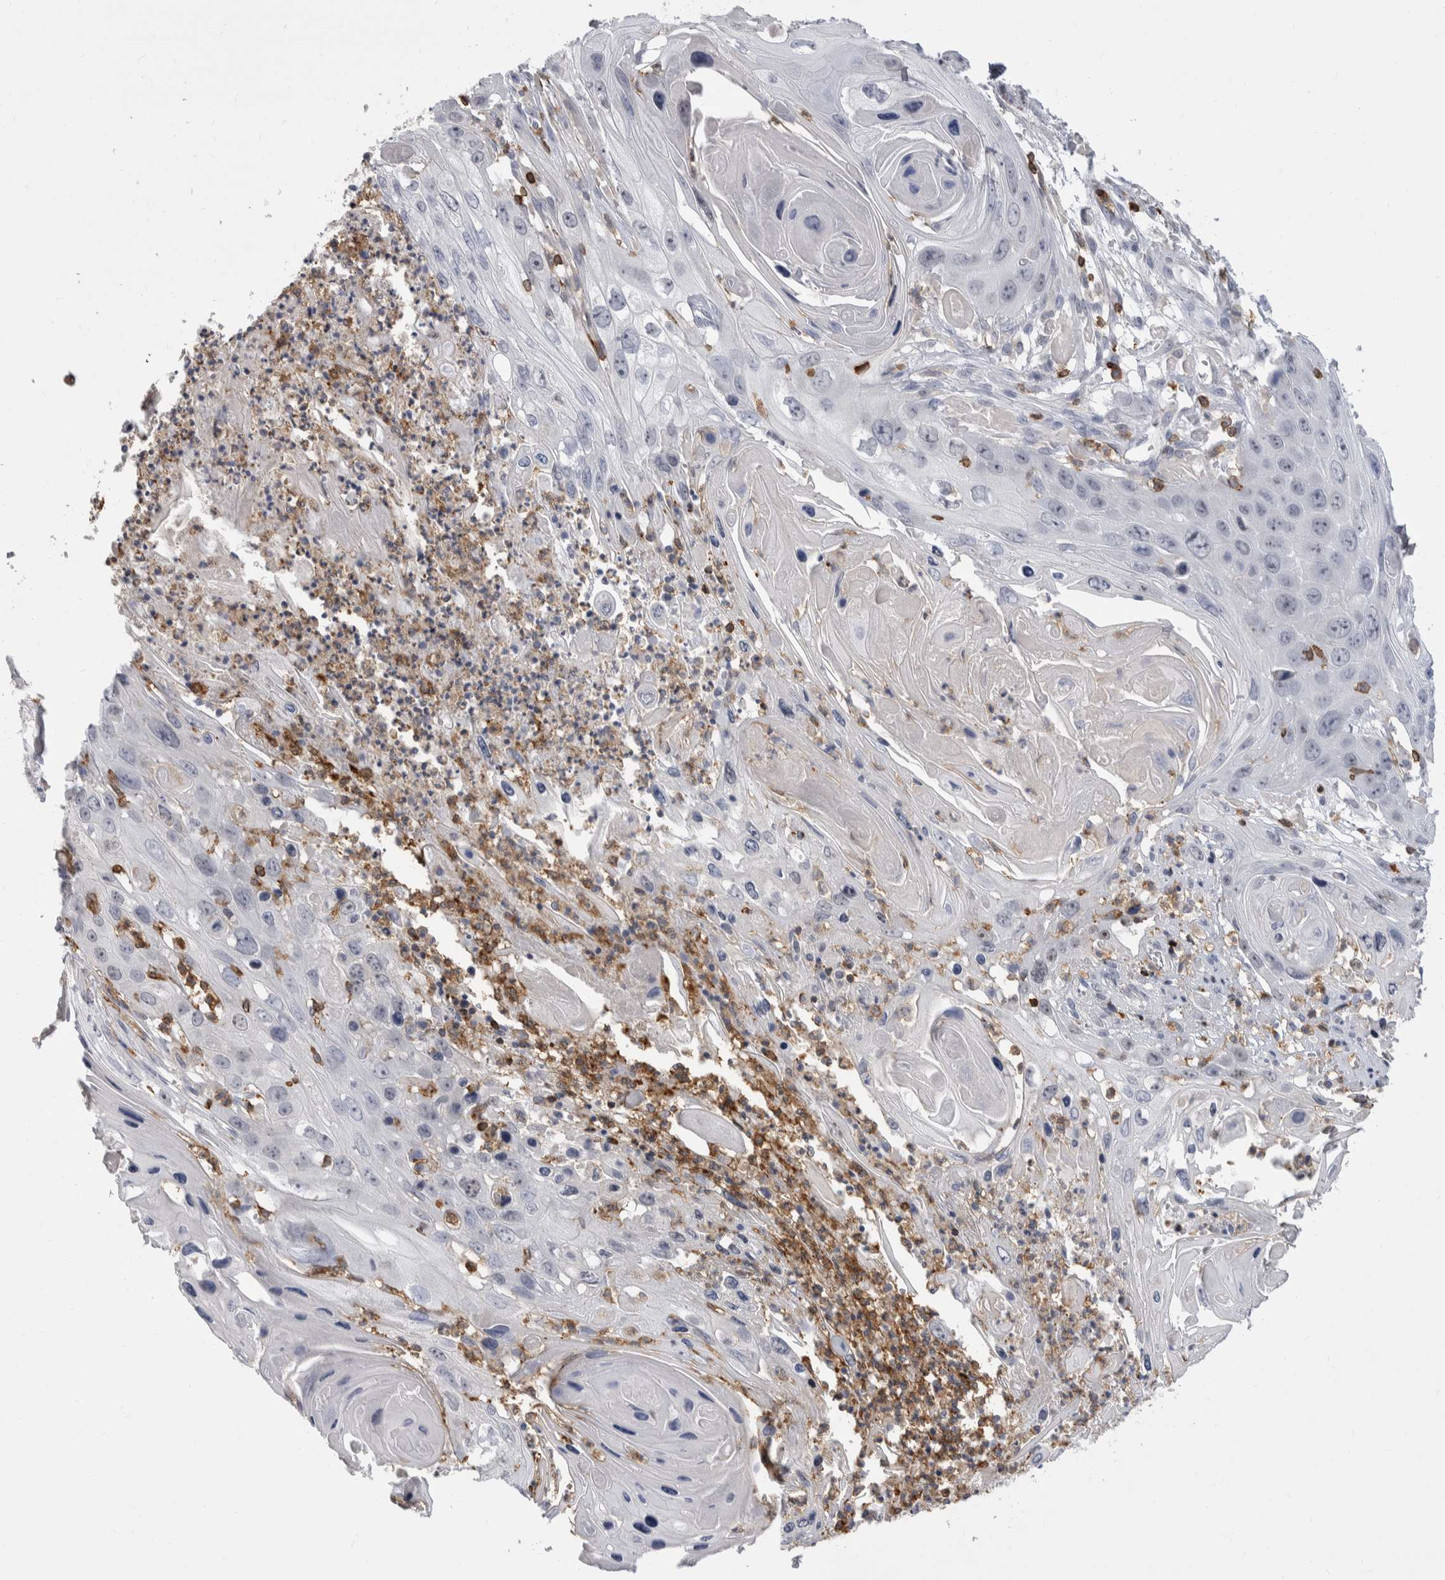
{"staining": {"intensity": "negative", "quantity": "none", "location": "none"}, "tissue": "skin cancer", "cell_type": "Tumor cells", "image_type": "cancer", "snomed": [{"axis": "morphology", "description": "Squamous cell carcinoma, NOS"}, {"axis": "topography", "description": "Skin"}], "caption": "Tumor cells are negative for brown protein staining in skin cancer. Nuclei are stained in blue.", "gene": "CEP295NL", "patient": {"sex": "male", "age": 55}}